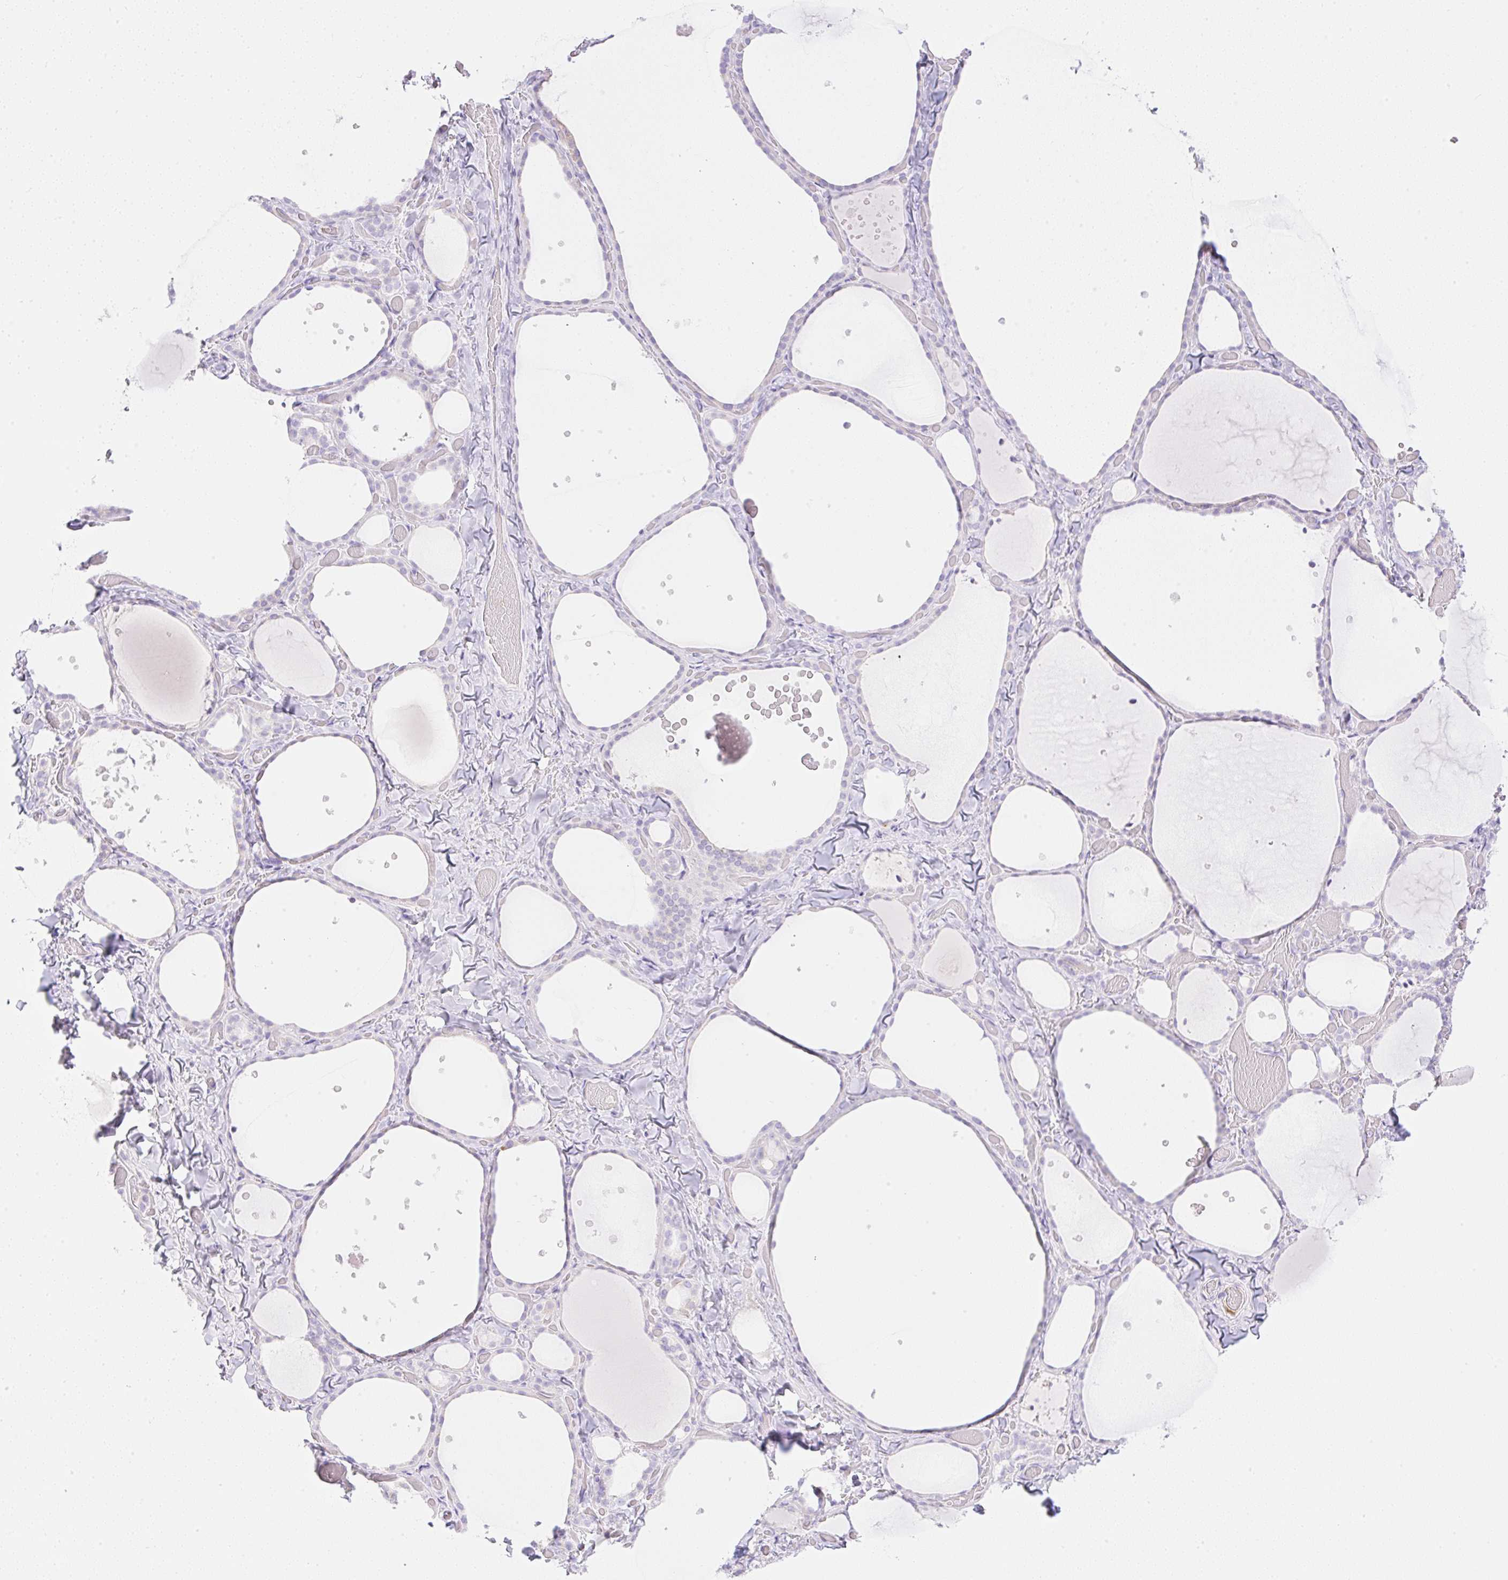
{"staining": {"intensity": "negative", "quantity": "none", "location": "none"}, "tissue": "thyroid gland", "cell_type": "Glandular cells", "image_type": "normal", "snomed": [{"axis": "morphology", "description": "Normal tissue, NOS"}, {"axis": "topography", "description": "Thyroid gland"}], "caption": "DAB immunohistochemical staining of normal thyroid gland demonstrates no significant positivity in glandular cells. Brightfield microscopy of immunohistochemistry (IHC) stained with DAB (3,3'-diaminobenzidine) (brown) and hematoxylin (blue), captured at high magnification.", "gene": "CDX1", "patient": {"sex": "female", "age": 36}}